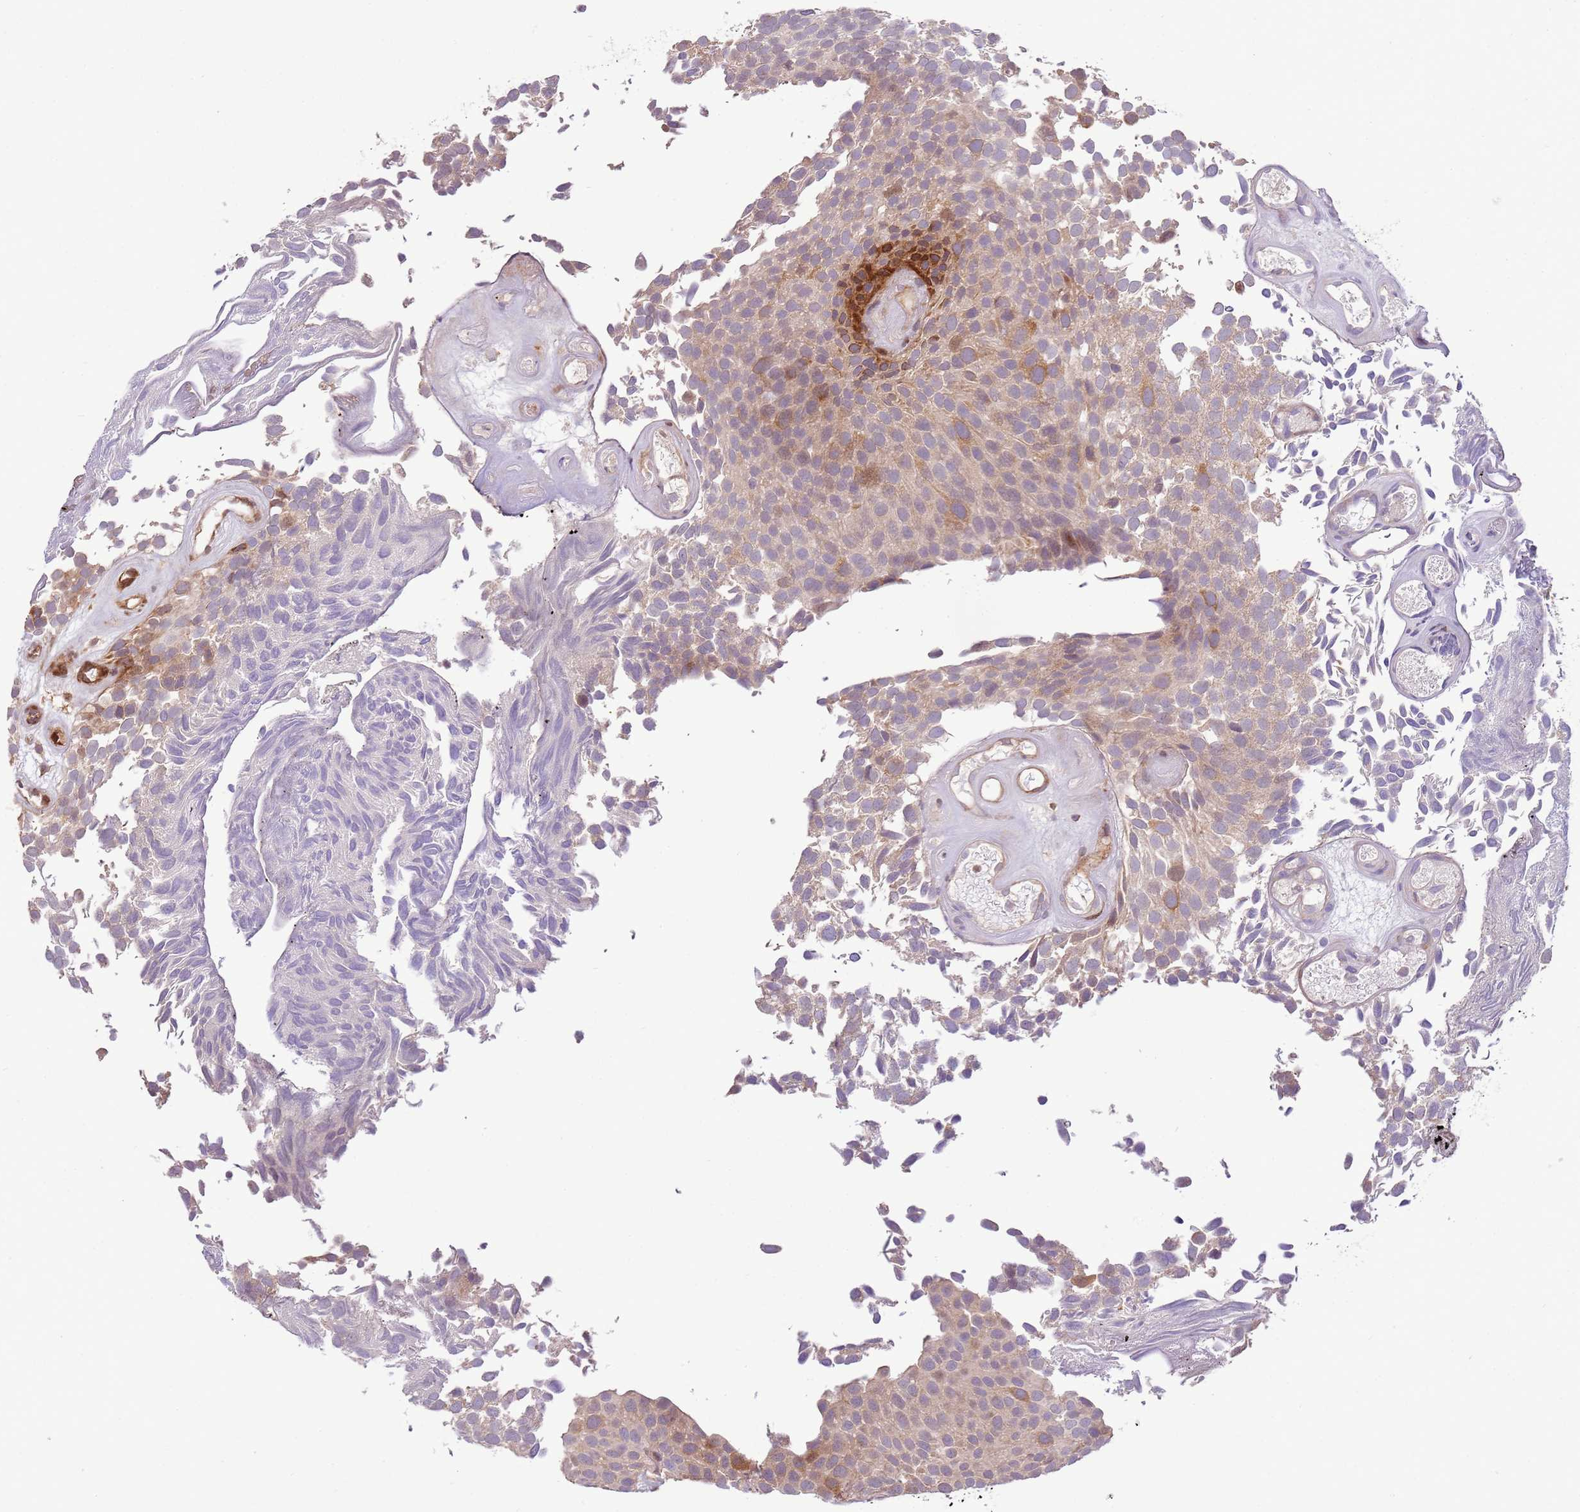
{"staining": {"intensity": "moderate", "quantity": "<25%", "location": "cytoplasmic/membranous"}, "tissue": "urothelial cancer", "cell_type": "Tumor cells", "image_type": "cancer", "snomed": [{"axis": "morphology", "description": "Urothelial carcinoma, Low grade"}, {"axis": "topography", "description": "Urinary bladder"}], "caption": "Low-grade urothelial carcinoma was stained to show a protein in brown. There is low levels of moderate cytoplasmic/membranous staining in about <25% of tumor cells.", "gene": "ZNF624", "patient": {"sex": "male", "age": 89}}